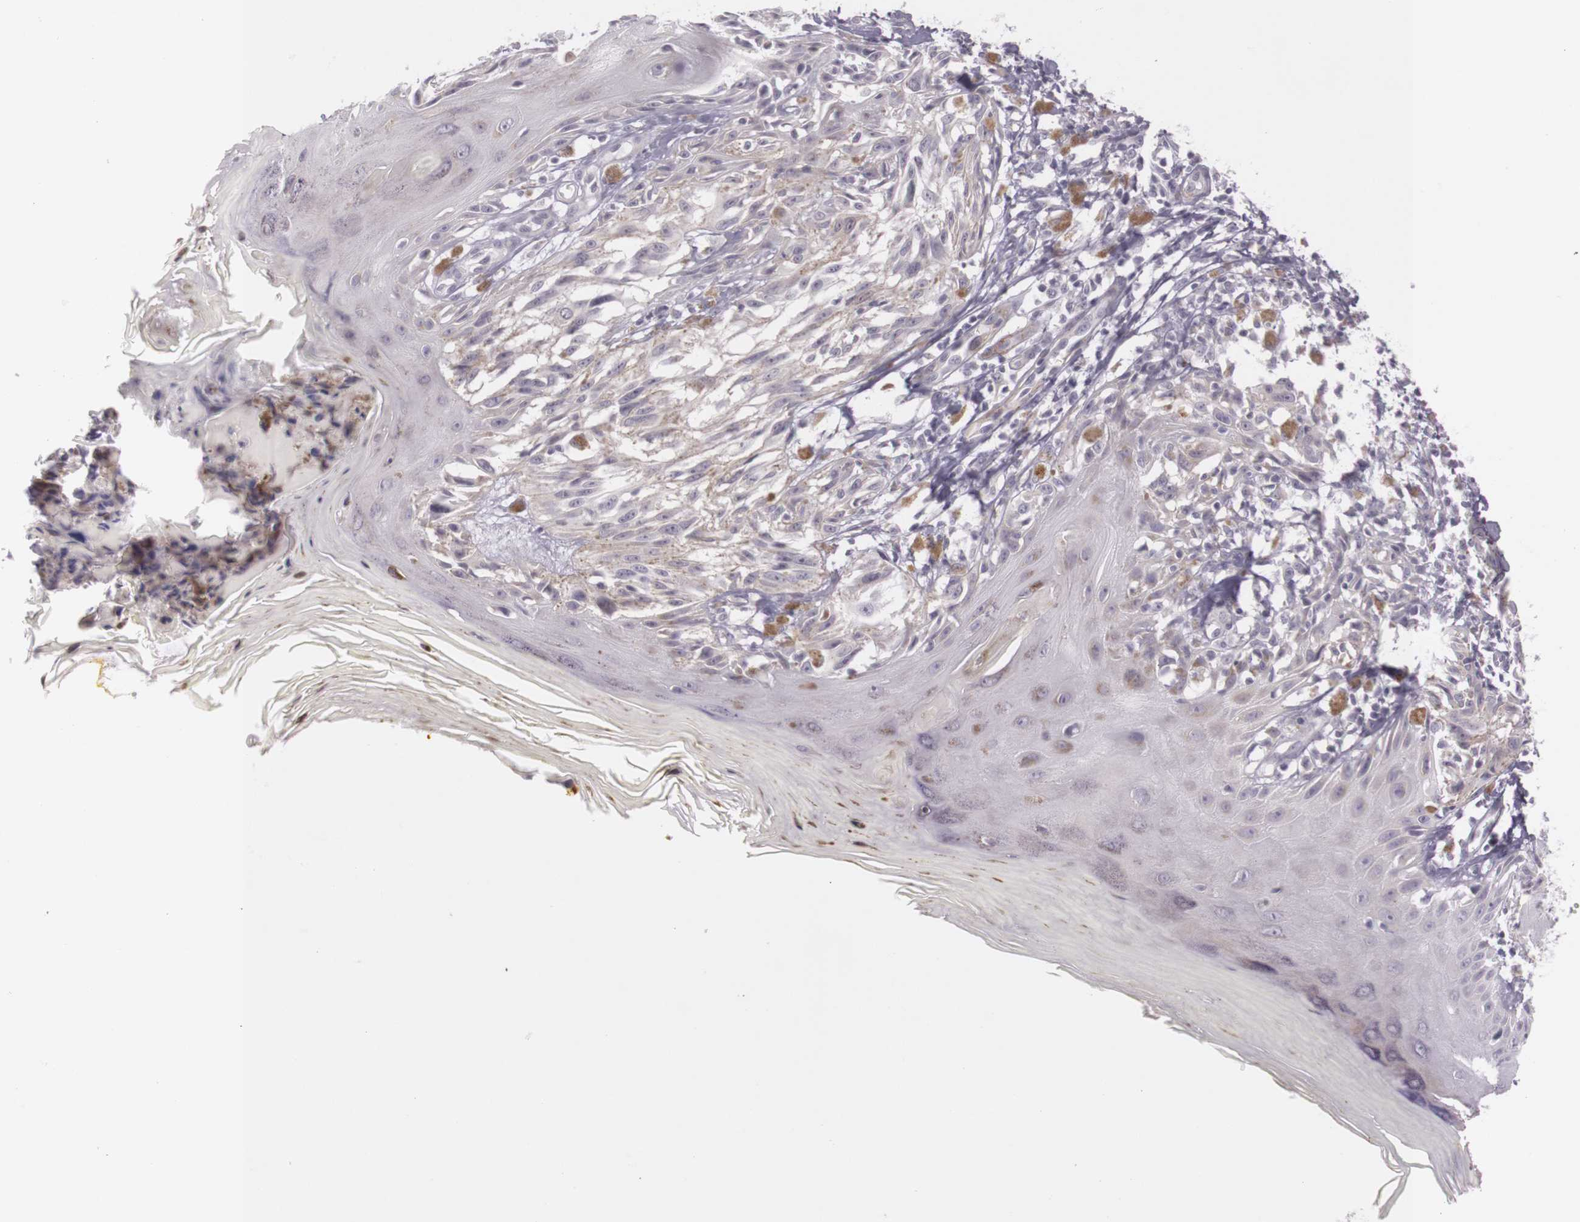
{"staining": {"intensity": "weak", "quantity": "25%-75%", "location": "cytoplasmic/membranous"}, "tissue": "melanoma", "cell_type": "Tumor cells", "image_type": "cancer", "snomed": [{"axis": "morphology", "description": "Malignant melanoma, NOS"}, {"axis": "topography", "description": "Skin"}], "caption": "A low amount of weak cytoplasmic/membranous positivity is present in approximately 25%-75% of tumor cells in malignant melanoma tissue.", "gene": "CNTN2", "patient": {"sex": "female", "age": 77}}